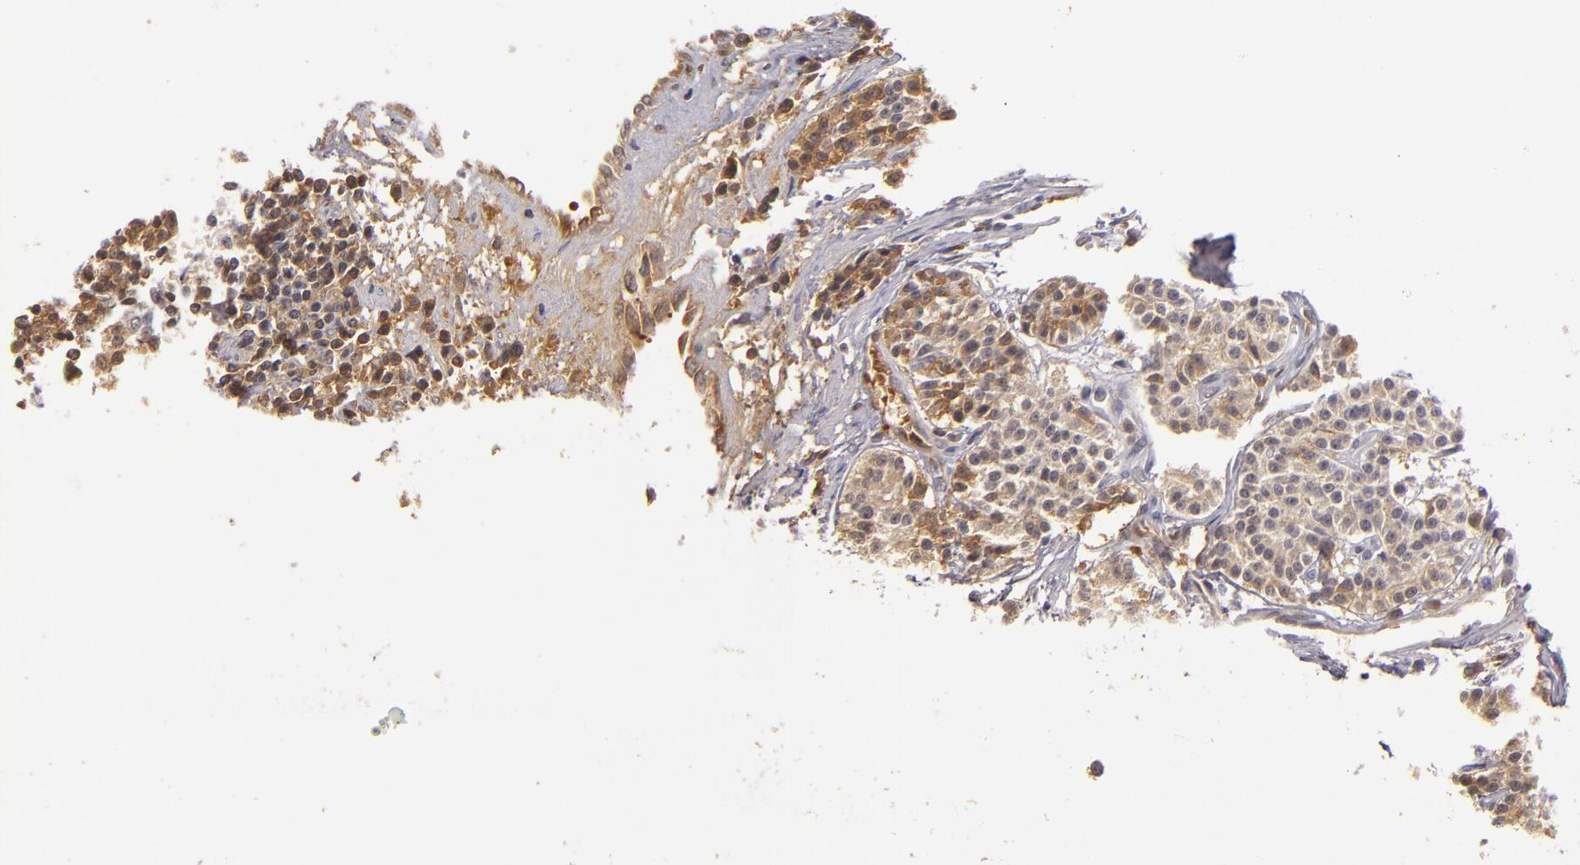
{"staining": {"intensity": "moderate", "quantity": ">75%", "location": "cytoplasmic/membranous"}, "tissue": "carcinoid", "cell_type": "Tumor cells", "image_type": "cancer", "snomed": [{"axis": "morphology", "description": "Carcinoid, malignant, NOS"}, {"axis": "topography", "description": "Stomach"}], "caption": "This is an image of immunohistochemistry staining of carcinoid, which shows moderate expression in the cytoplasmic/membranous of tumor cells.", "gene": "LRG1", "patient": {"sex": "female", "age": 76}}